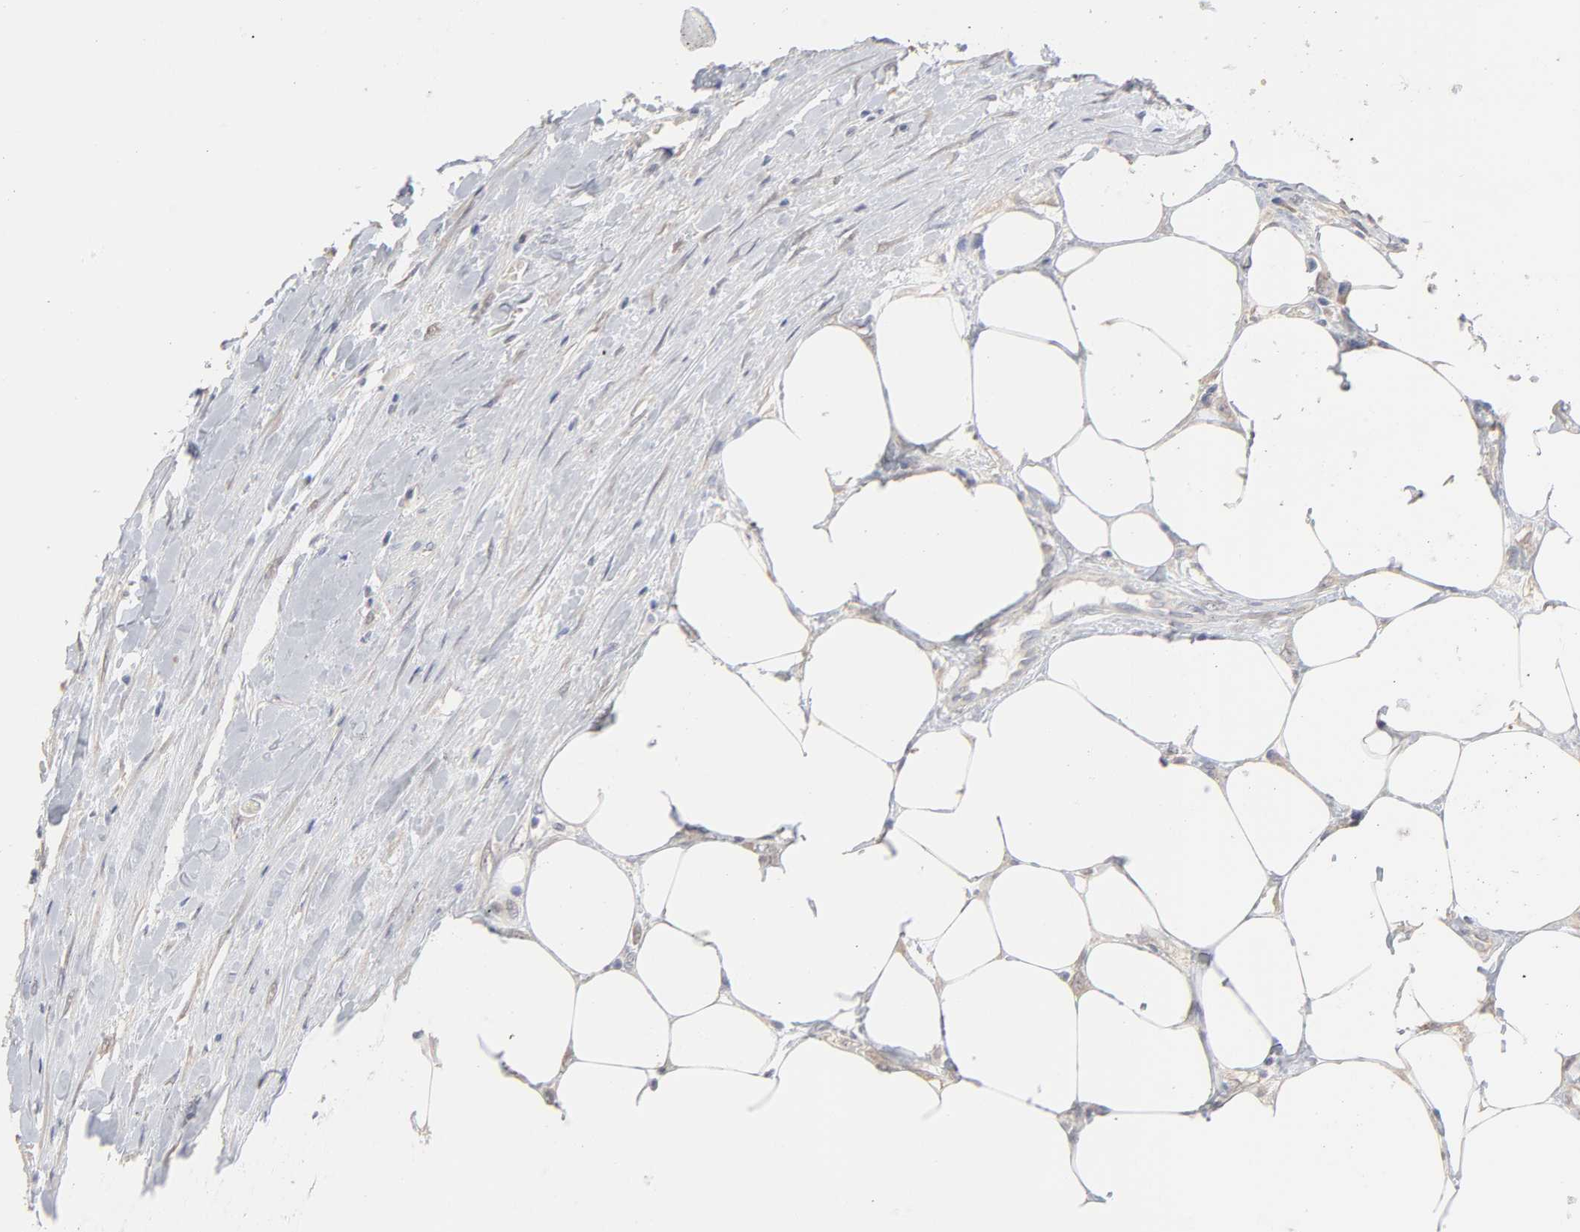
{"staining": {"intensity": "weak", "quantity": ">75%", "location": "cytoplasmic/membranous"}, "tissue": "urothelial cancer", "cell_type": "Tumor cells", "image_type": "cancer", "snomed": [{"axis": "morphology", "description": "Urothelial carcinoma, High grade"}, {"axis": "topography", "description": "Urinary bladder"}], "caption": "Immunohistochemical staining of human high-grade urothelial carcinoma reveals weak cytoplasmic/membranous protein staining in approximately >75% of tumor cells.", "gene": "DNAL4", "patient": {"sex": "male", "age": 61}}